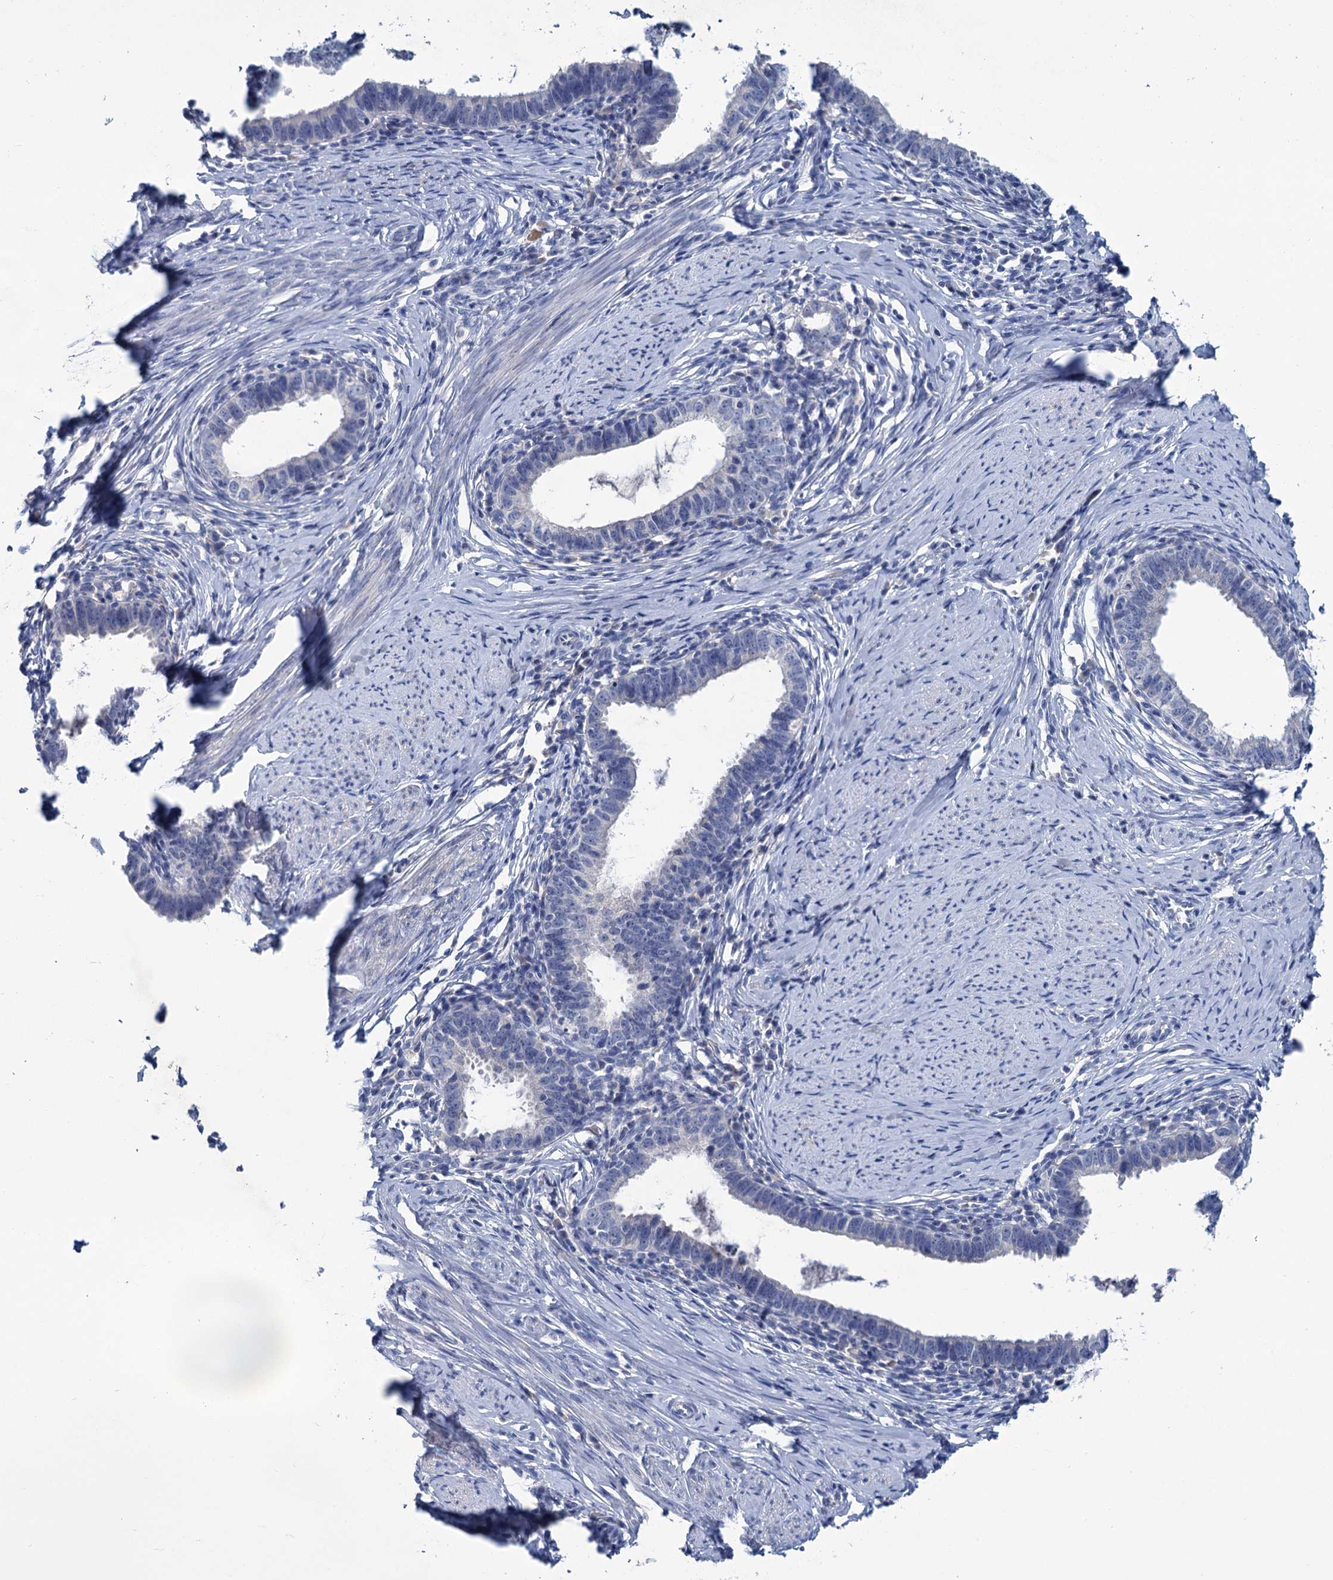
{"staining": {"intensity": "negative", "quantity": "none", "location": "none"}, "tissue": "cervical cancer", "cell_type": "Tumor cells", "image_type": "cancer", "snomed": [{"axis": "morphology", "description": "Adenocarcinoma, NOS"}, {"axis": "topography", "description": "Cervix"}], "caption": "Immunohistochemical staining of cervical adenocarcinoma exhibits no significant staining in tumor cells.", "gene": "MYOZ3", "patient": {"sex": "female", "age": 36}}